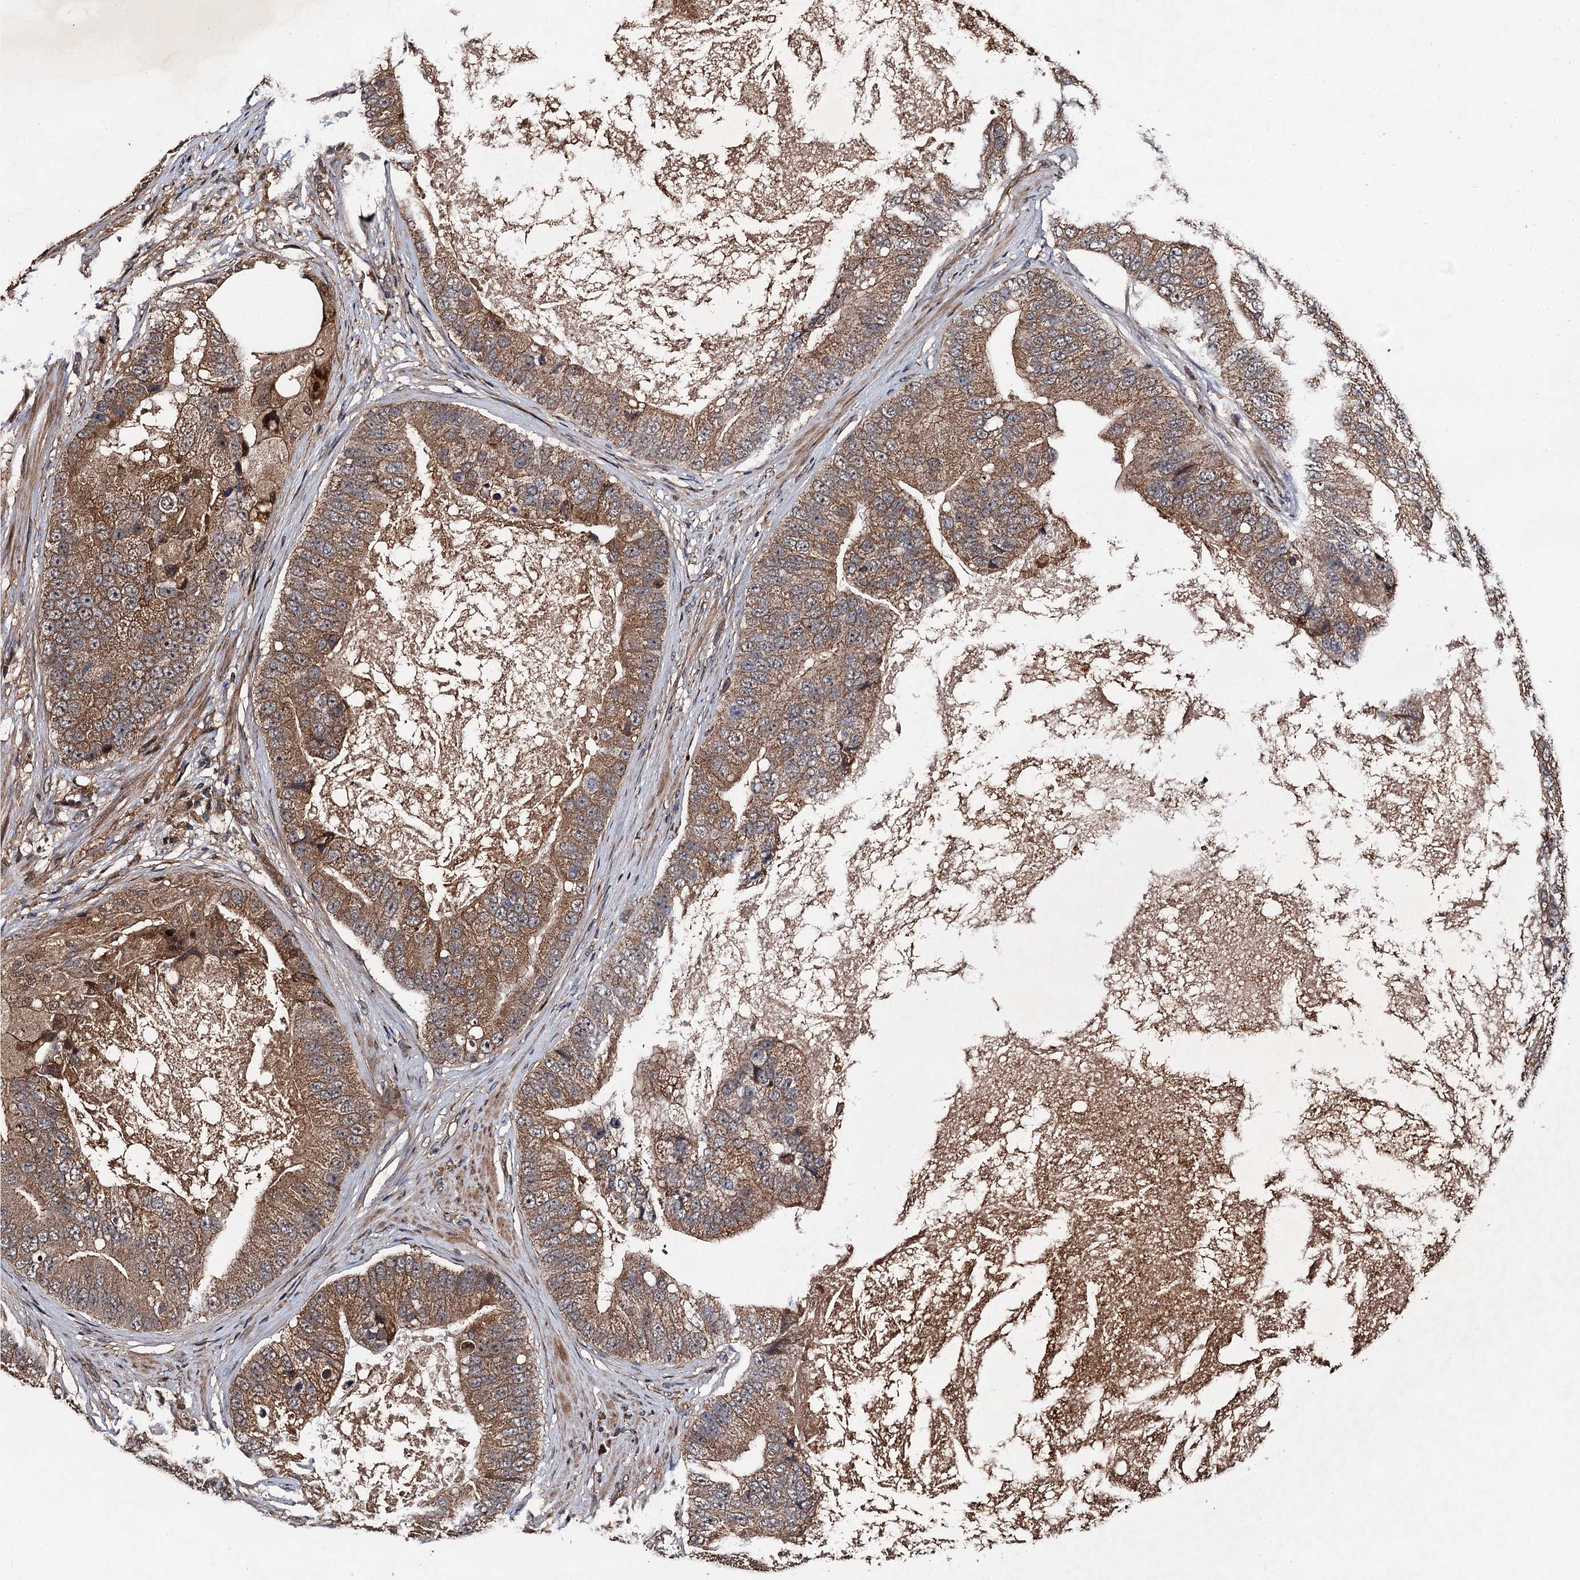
{"staining": {"intensity": "moderate", "quantity": ">75%", "location": "cytoplasmic/membranous"}, "tissue": "prostate cancer", "cell_type": "Tumor cells", "image_type": "cancer", "snomed": [{"axis": "morphology", "description": "Adenocarcinoma, High grade"}, {"axis": "topography", "description": "Prostate"}], "caption": "Moderate cytoplasmic/membranous positivity for a protein is seen in approximately >75% of tumor cells of prostate cancer using immunohistochemistry (IHC).", "gene": "TMEM39B", "patient": {"sex": "male", "age": 70}}